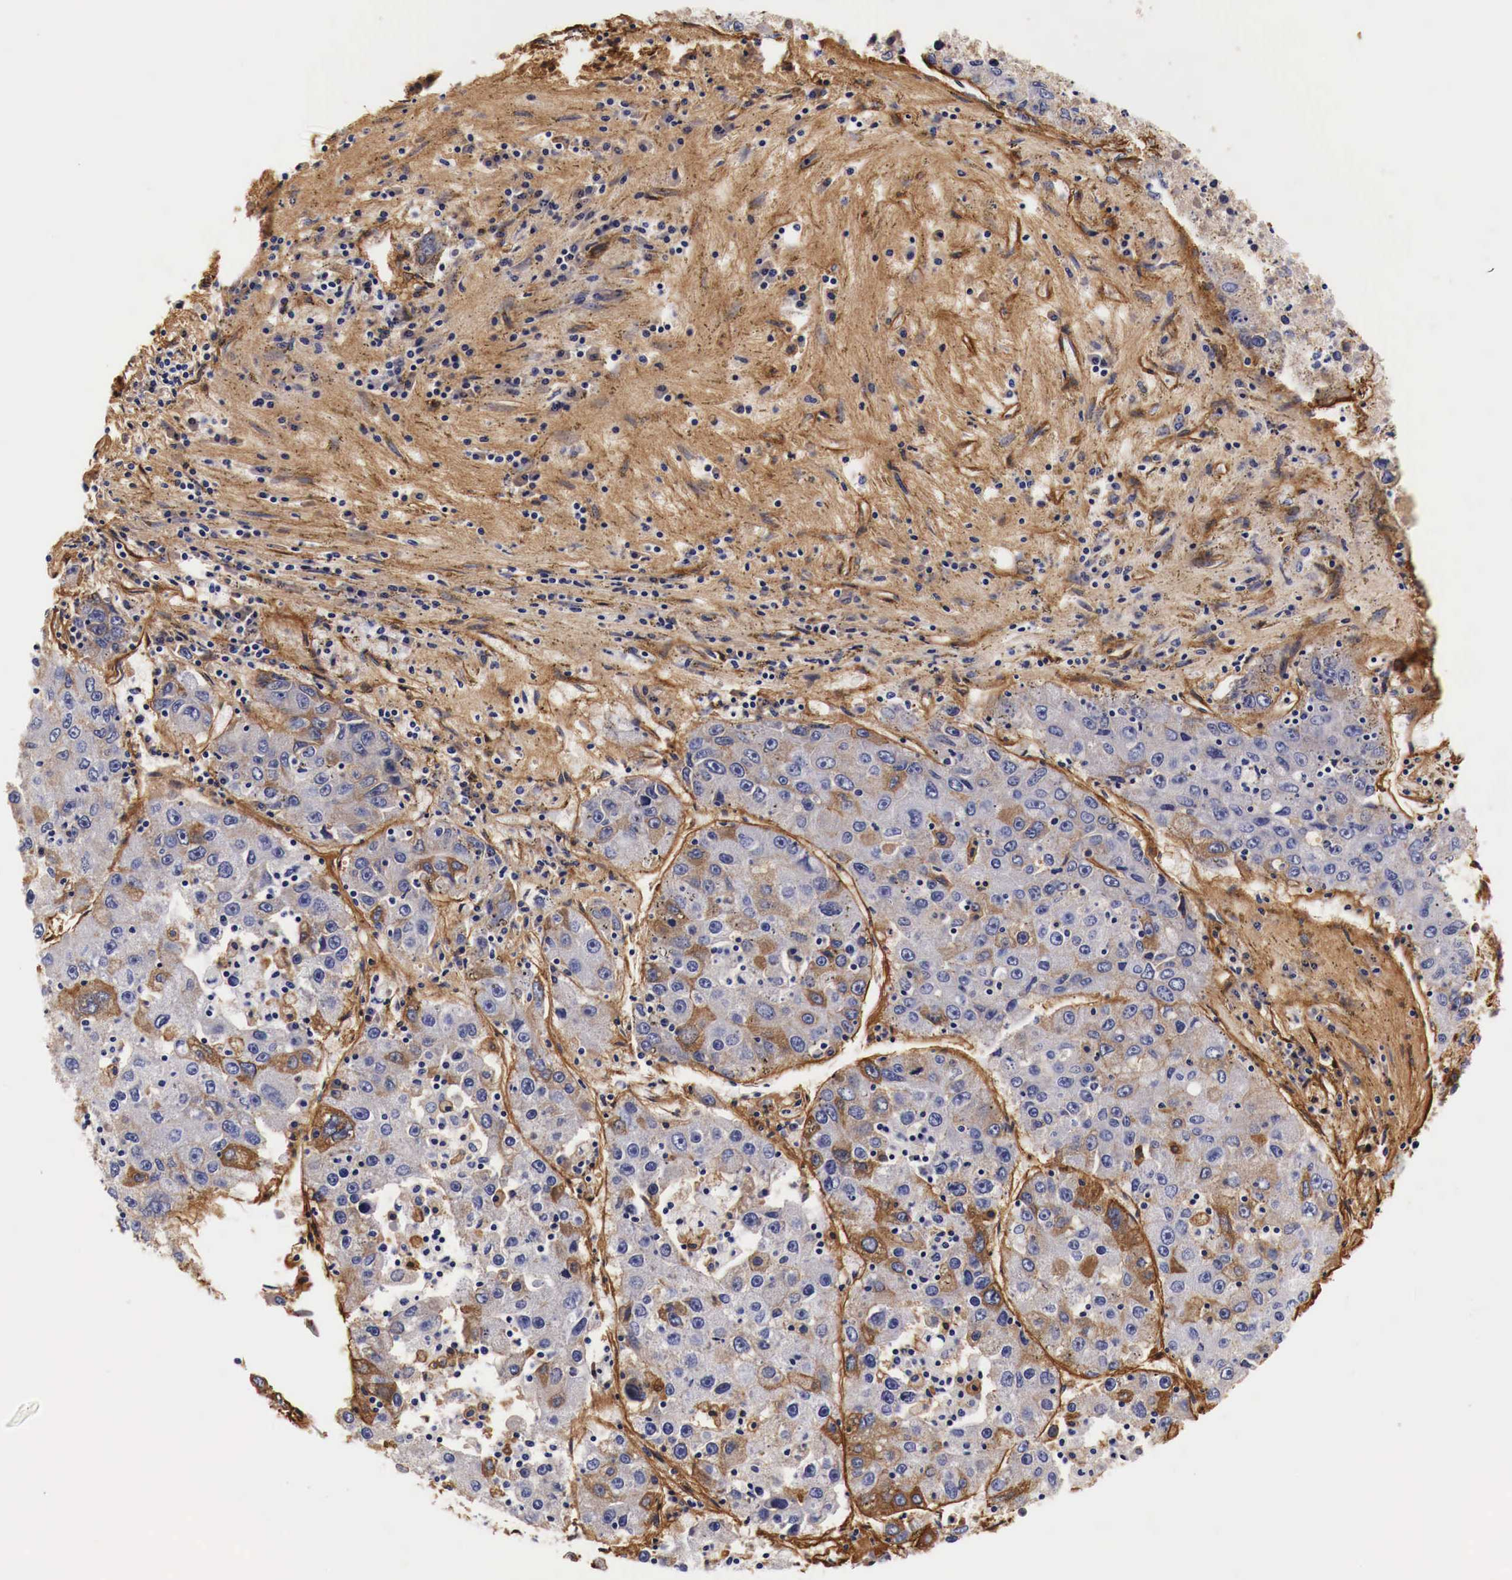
{"staining": {"intensity": "moderate", "quantity": "25%-75%", "location": "cytoplasmic/membranous"}, "tissue": "liver cancer", "cell_type": "Tumor cells", "image_type": "cancer", "snomed": [{"axis": "morphology", "description": "Carcinoma, Hepatocellular, NOS"}, {"axis": "topography", "description": "Liver"}], "caption": "Immunohistochemistry histopathology image of neoplastic tissue: human liver cancer stained using immunohistochemistry (IHC) demonstrates medium levels of moderate protein expression localized specifically in the cytoplasmic/membranous of tumor cells, appearing as a cytoplasmic/membranous brown color.", "gene": "LAMB2", "patient": {"sex": "male", "age": 49}}